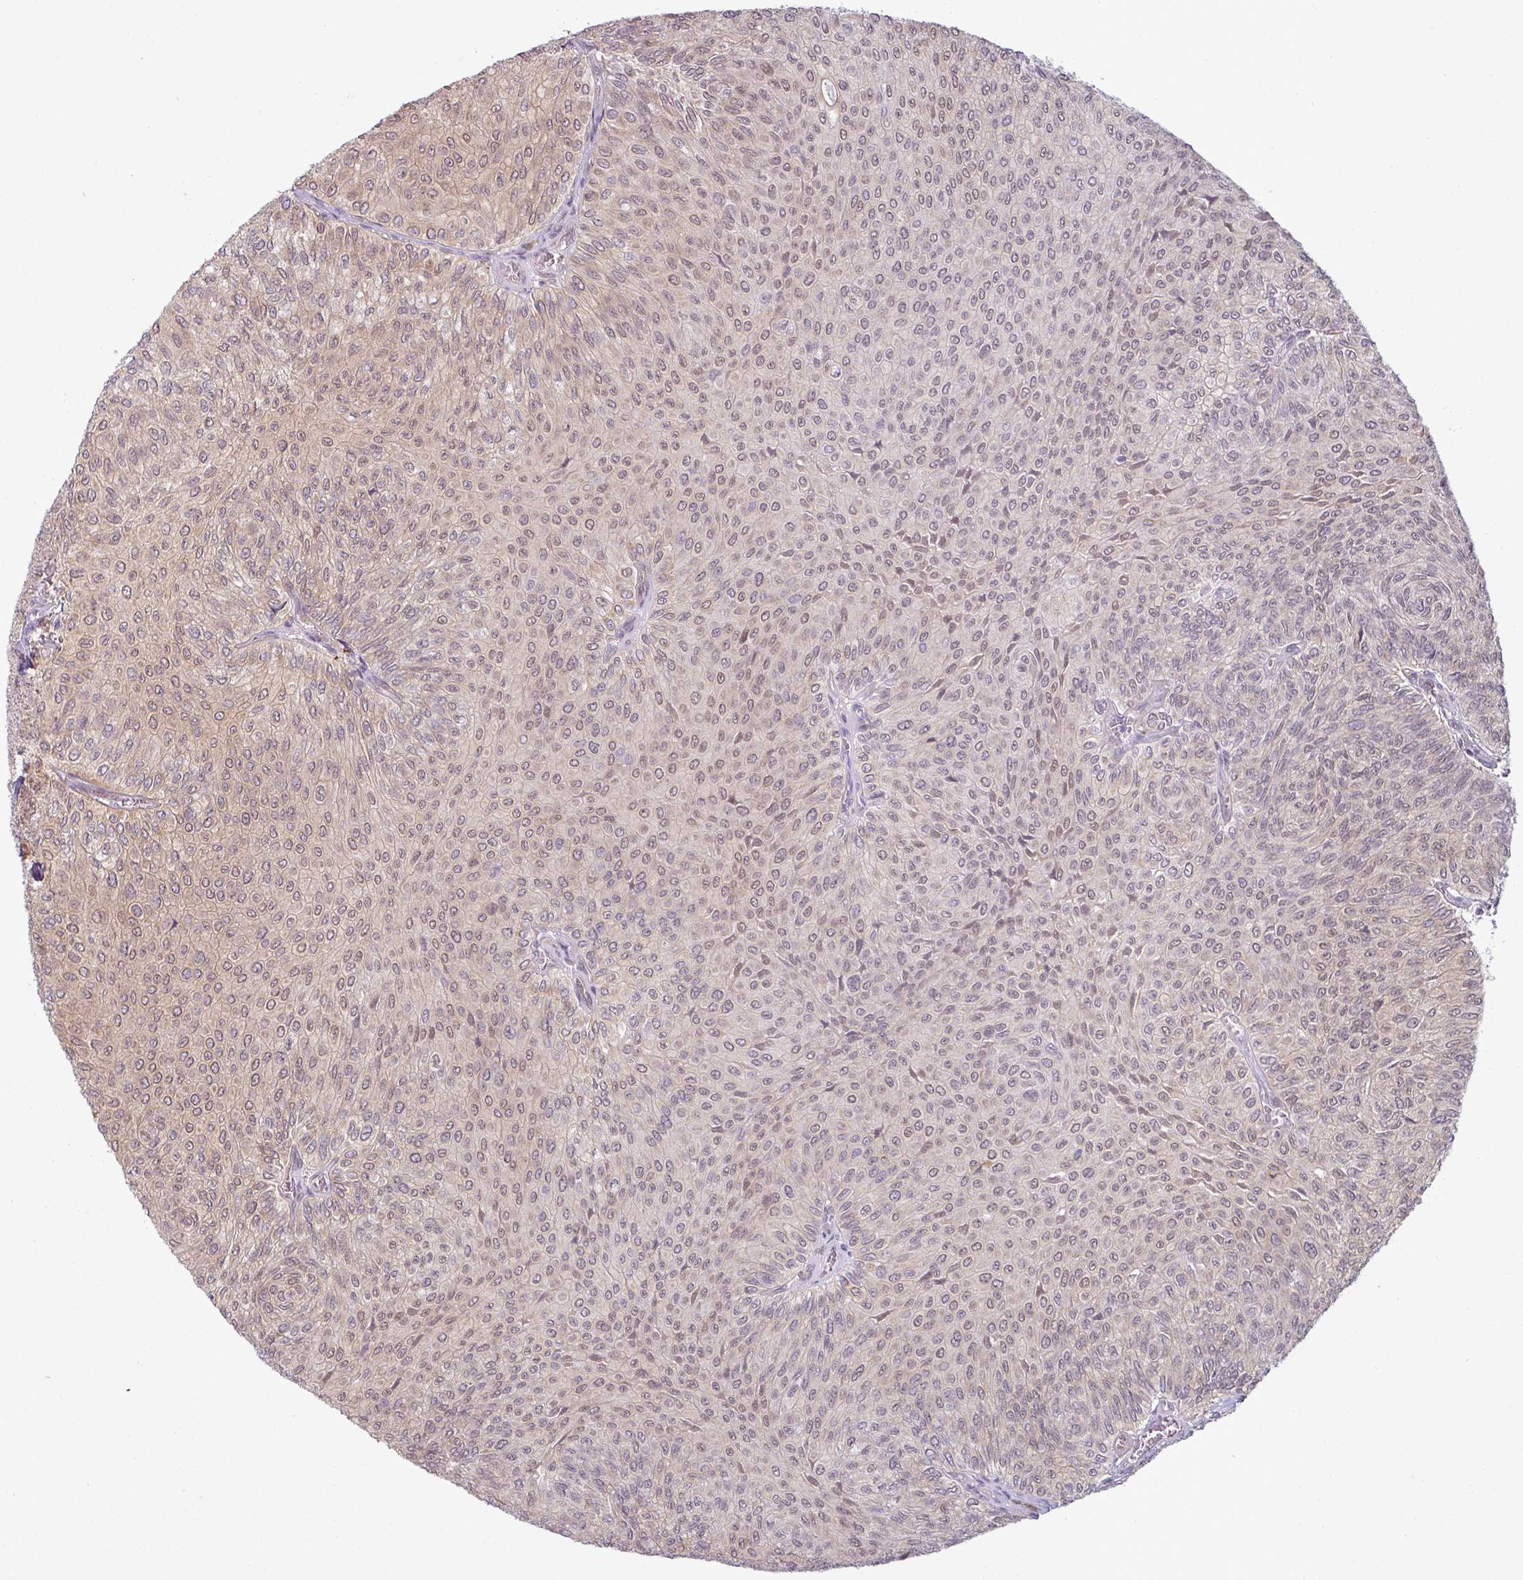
{"staining": {"intensity": "weak", "quantity": ">75%", "location": "cytoplasmic/membranous,nuclear"}, "tissue": "urothelial cancer", "cell_type": "Tumor cells", "image_type": "cancer", "snomed": [{"axis": "morphology", "description": "Urothelial carcinoma, NOS"}, {"axis": "topography", "description": "Urinary bladder"}], "caption": "Immunohistochemistry (IHC) (DAB) staining of urothelial cancer displays weak cytoplasmic/membranous and nuclear protein staining in about >75% of tumor cells. The staining is performed using DAB (3,3'-diaminobenzidine) brown chromogen to label protein expression. The nuclei are counter-stained blue using hematoxylin.", "gene": "CCDC144A", "patient": {"sex": "male", "age": 59}}